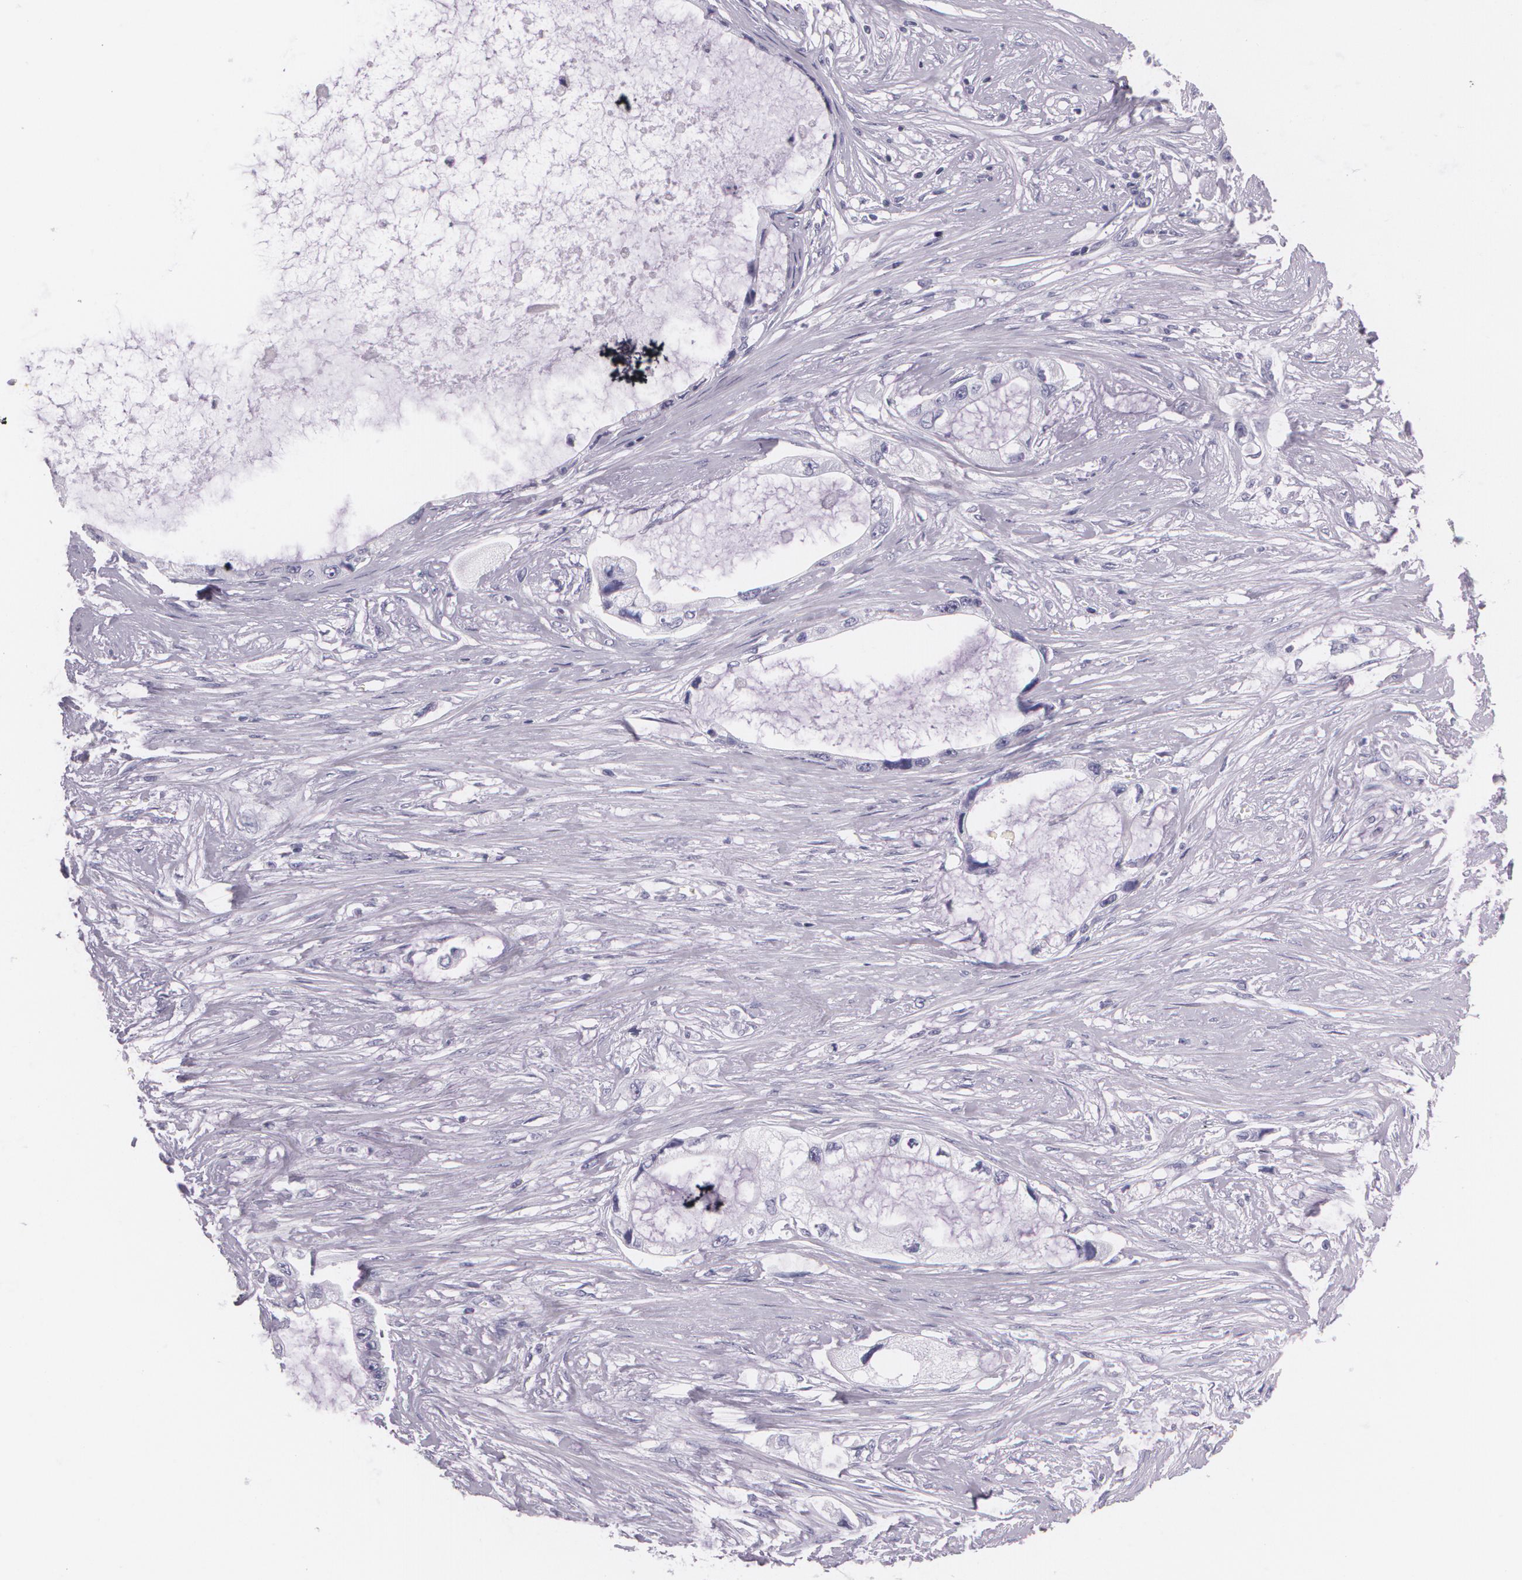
{"staining": {"intensity": "negative", "quantity": "none", "location": "none"}, "tissue": "pancreatic cancer", "cell_type": "Tumor cells", "image_type": "cancer", "snomed": [{"axis": "morphology", "description": "Adenocarcinoma, NOS"}, {"axis": "topography", "description": "Pancreas"}, {"axis": "topography", "description": "Stomach, upper"}], "caption": "Image shows no significant protein positivity in tumor cells of pancreatic adenocarcinoma.", "gene": "DLG4", "patient": {"sex": "male", "age": 77}}